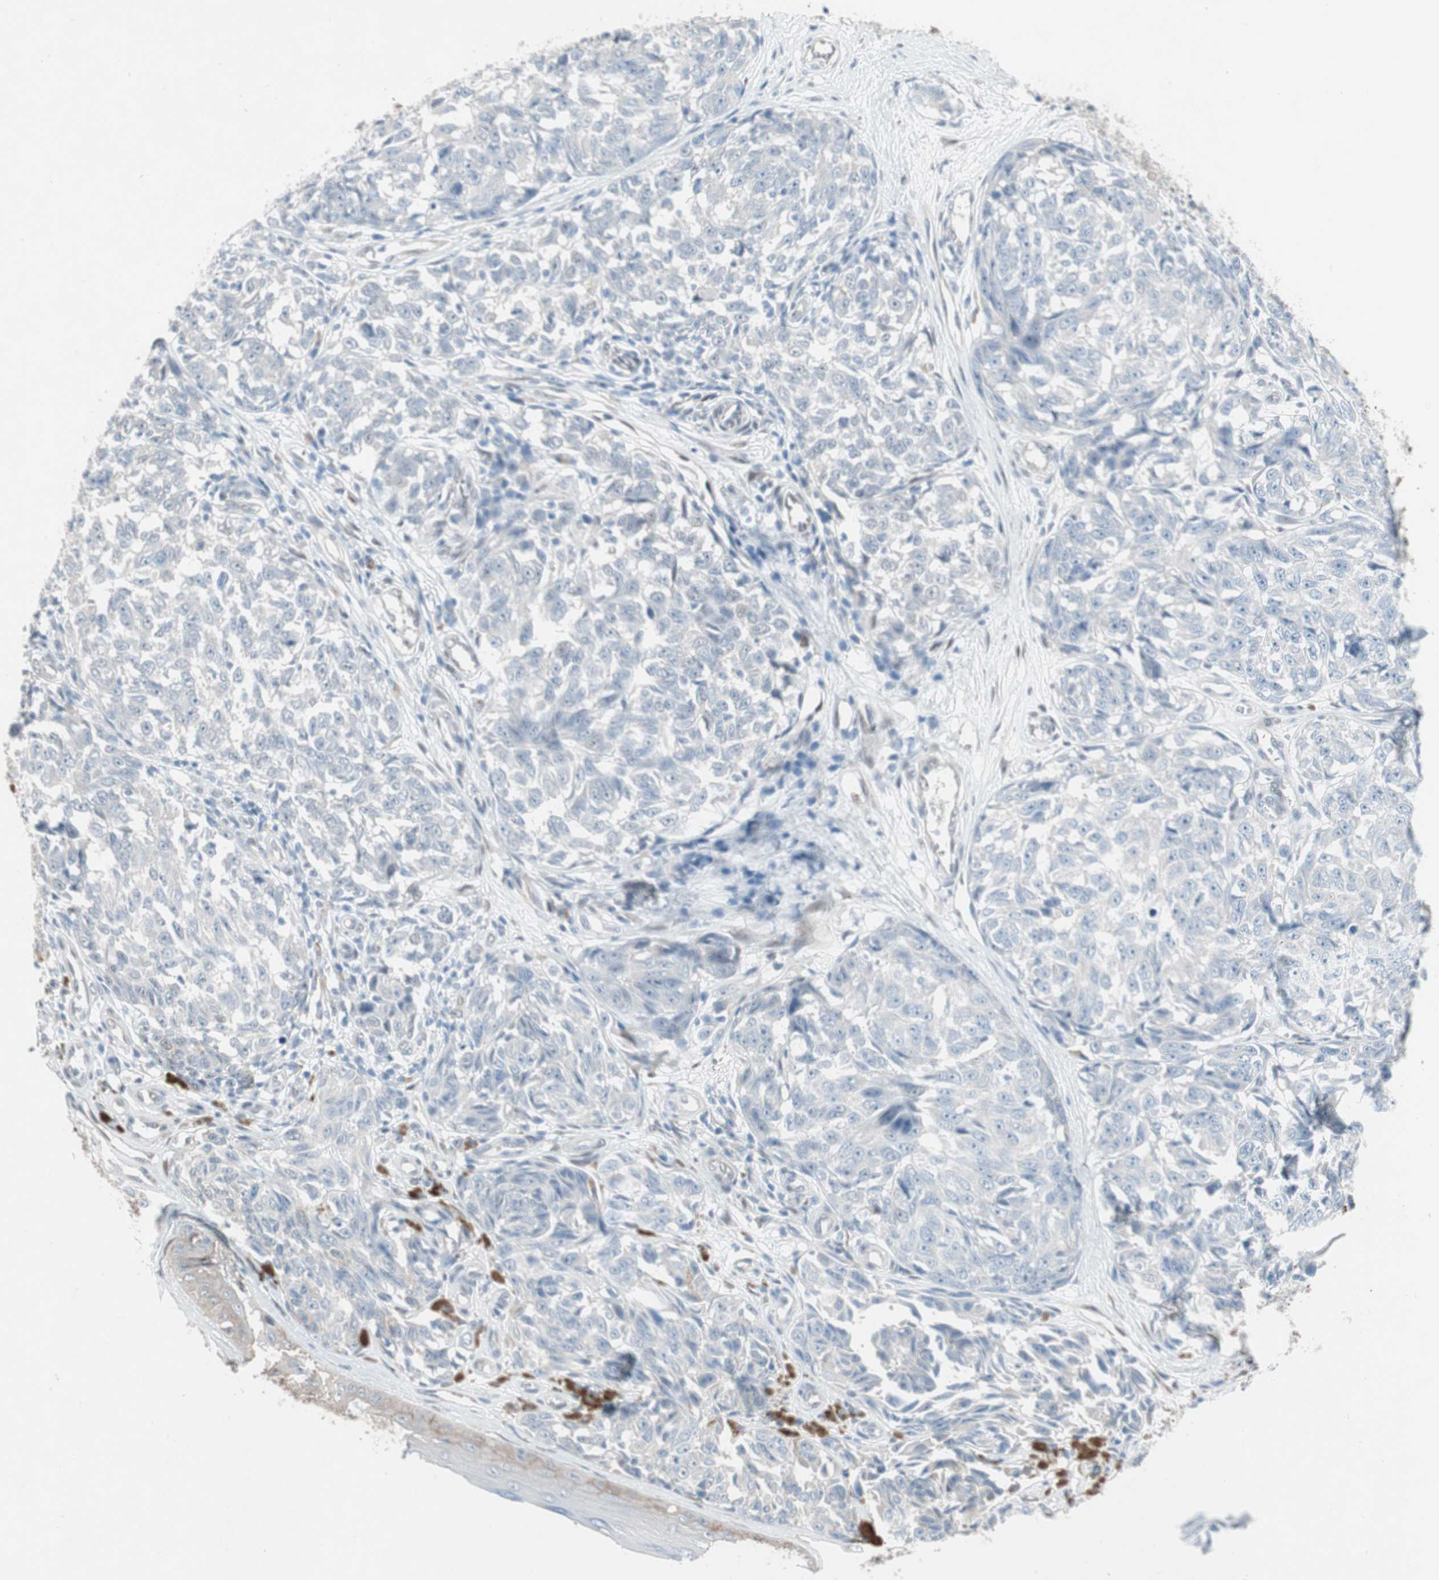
{"staining": {"intensity": "negative", "quantity": "none", "location": "none"}, "tissue": "melanoma", "cell_type": "Tumor cells", "image_type": "cancer", "snomed": [{"axis": "morphology", "description": "Malignant melanoma, NOS"}, {"axis": "topography", "description": "Skin"}], "caption": "The IHC photomicrograph has no significant expression in tumor cells of melanoma tissue.", "gene": "CAND2", "patient": {"sex": "female", "age": 64}}